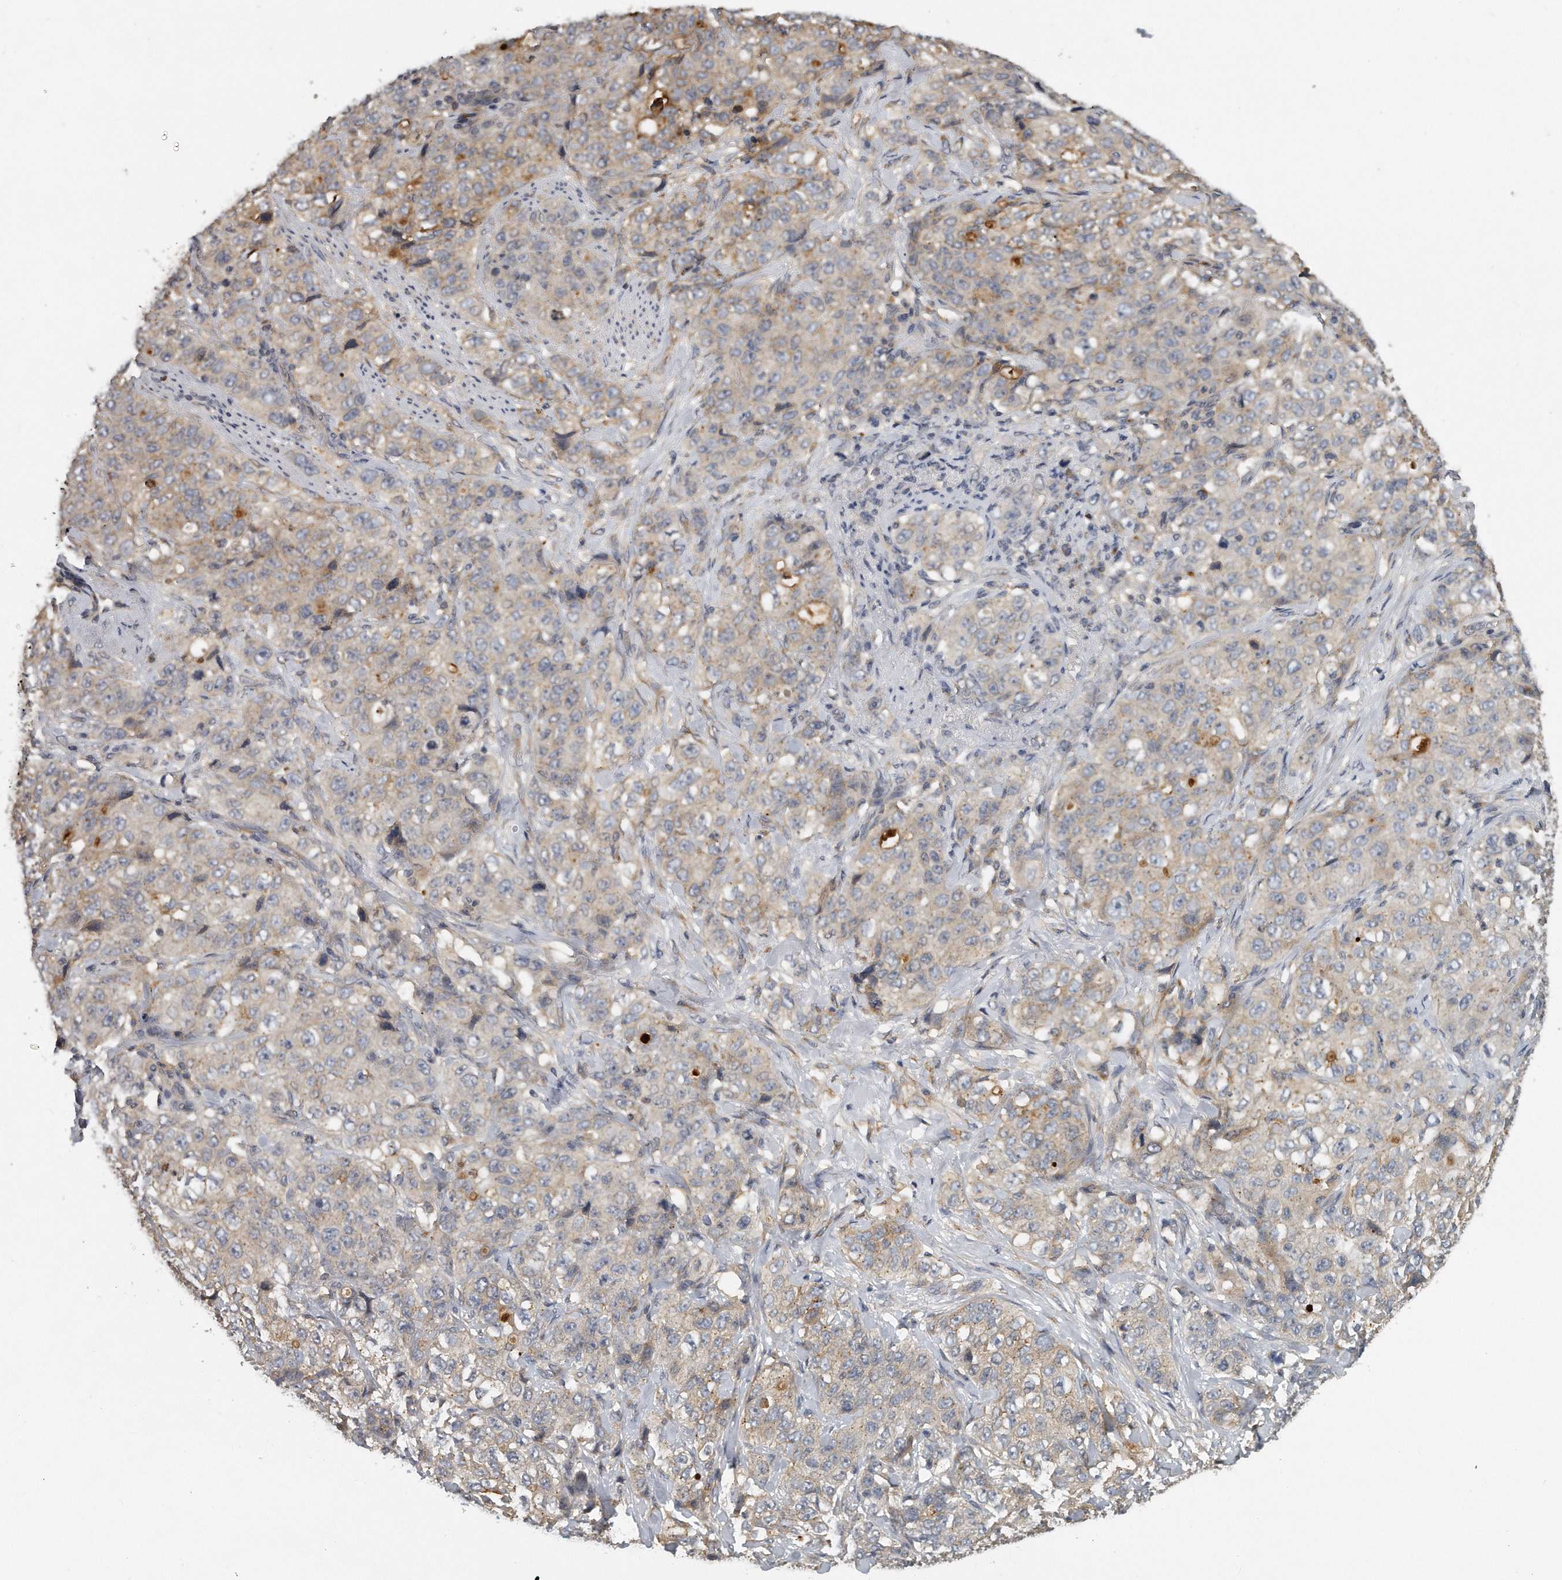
{"staining": {"intensity": "moderate", "quantity": "<25%", "location": "cytoplasmic/membranous"}, "tissue": "stomach cancer", "cell_type": "Tumor cells", "image_type": "cancer", "snomed": [{"axis": "morphology", "description": "Adenocarcinoma, NOS"}, {"axis": "topography", "description": "Stomach"}], "caption": "Immunohistochemistry (IHC) (DAB) staining of stomach cancer shows moderate cytoplasmic/membranous protein positivity in about <25% of tumor cells.", "gene": "TRAPPC14", "patient": {"sex": "male", "age": 48}}